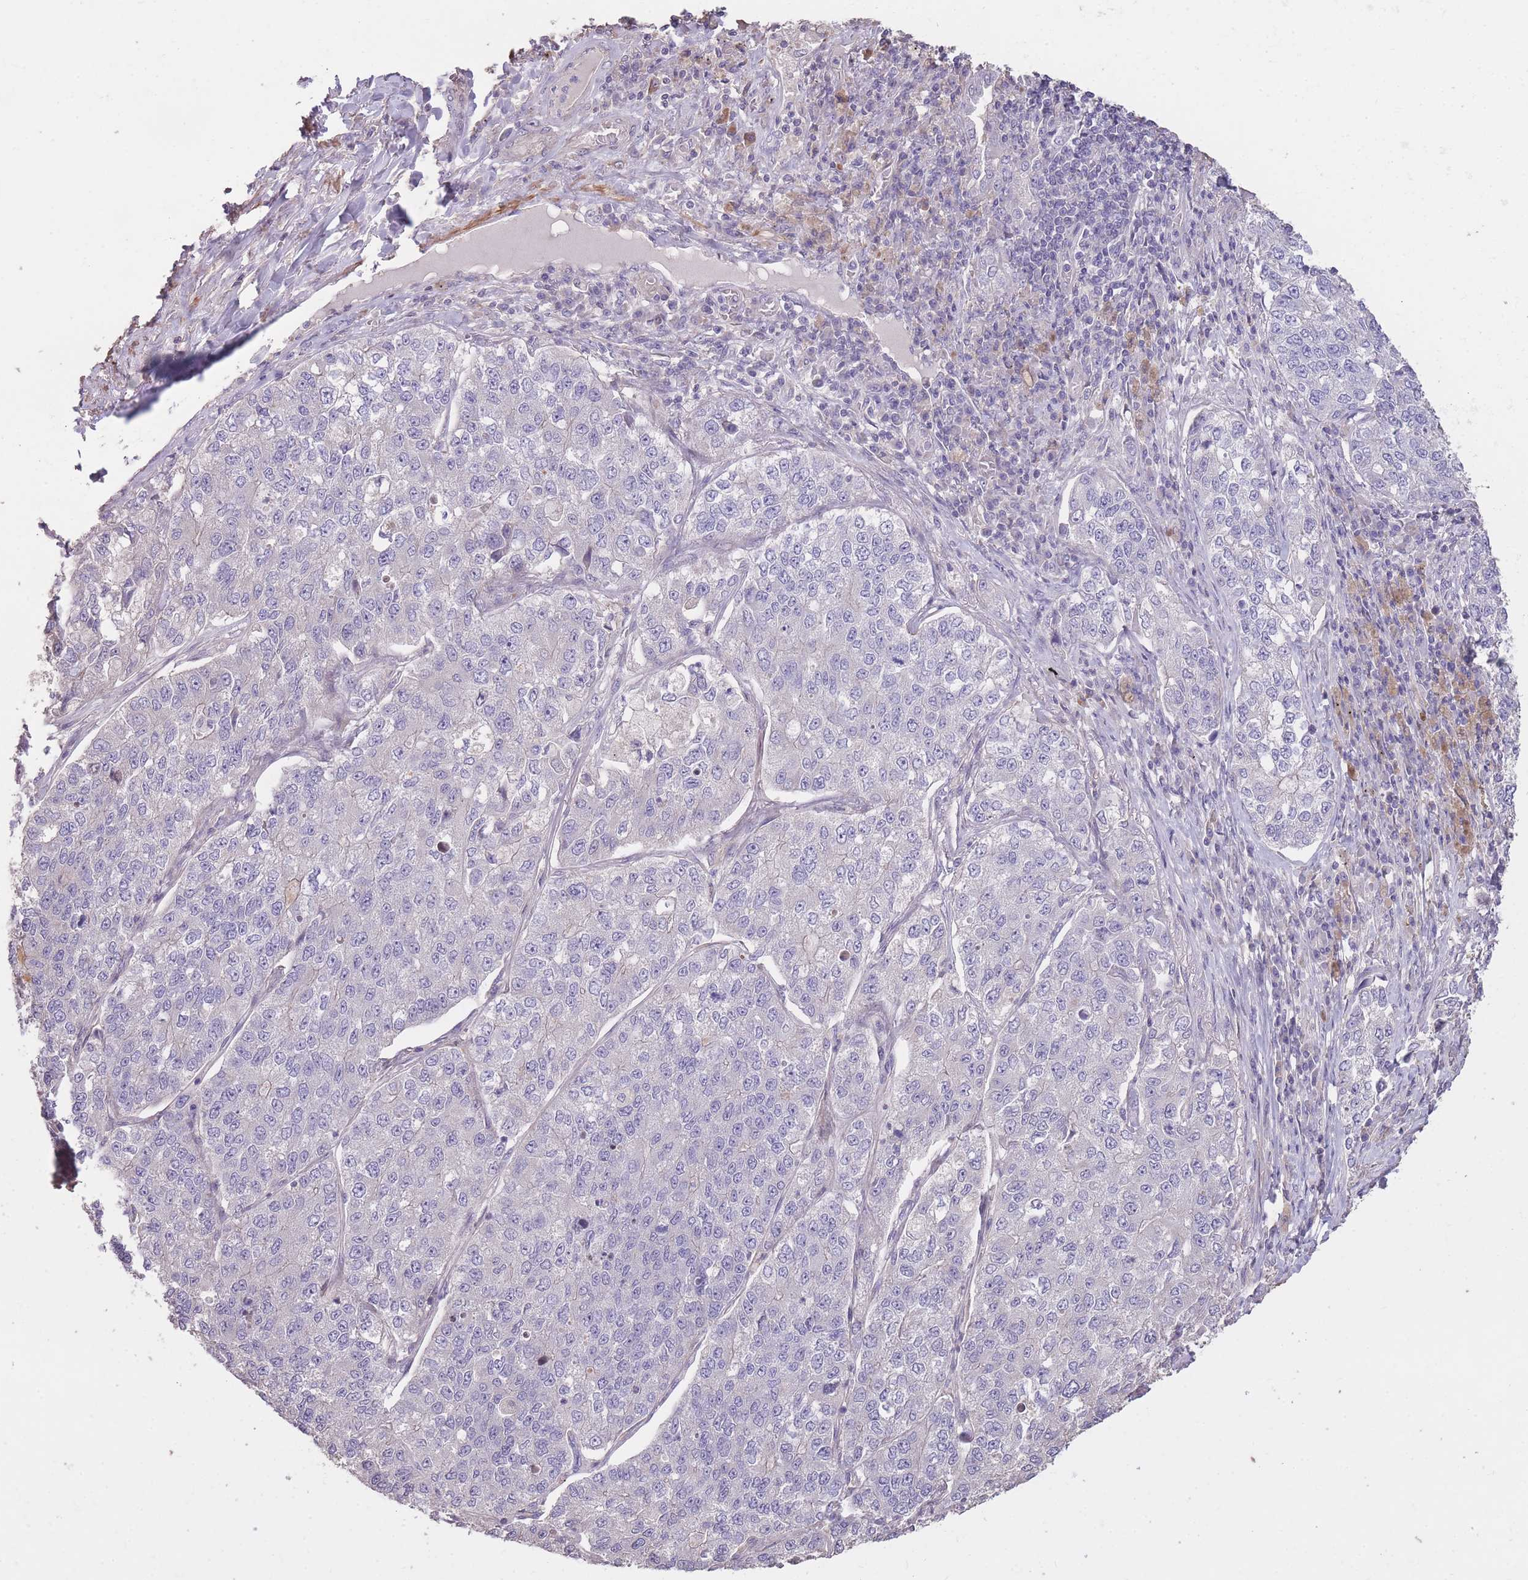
{"staining": {"intensity": "negative", "quantity": "none", "location": "none"}, "tissue": "lung cancer", "cell_type": "Tumor cells", "image_type": "cancer", "snomed": [{"axis": "morphology", "description": "Adenocarcinoma, NOS"}, {"axis": "topography", "description": "Lung"}], "caption": "An immunohistochemistry photomicrograph of adenocarcinoma (lung) is shown. There is no staining in tumor cells of adenocarcinoma (lung).", "gene": "RSPH10B", "patient": {"sex": "male", "age": 49}}